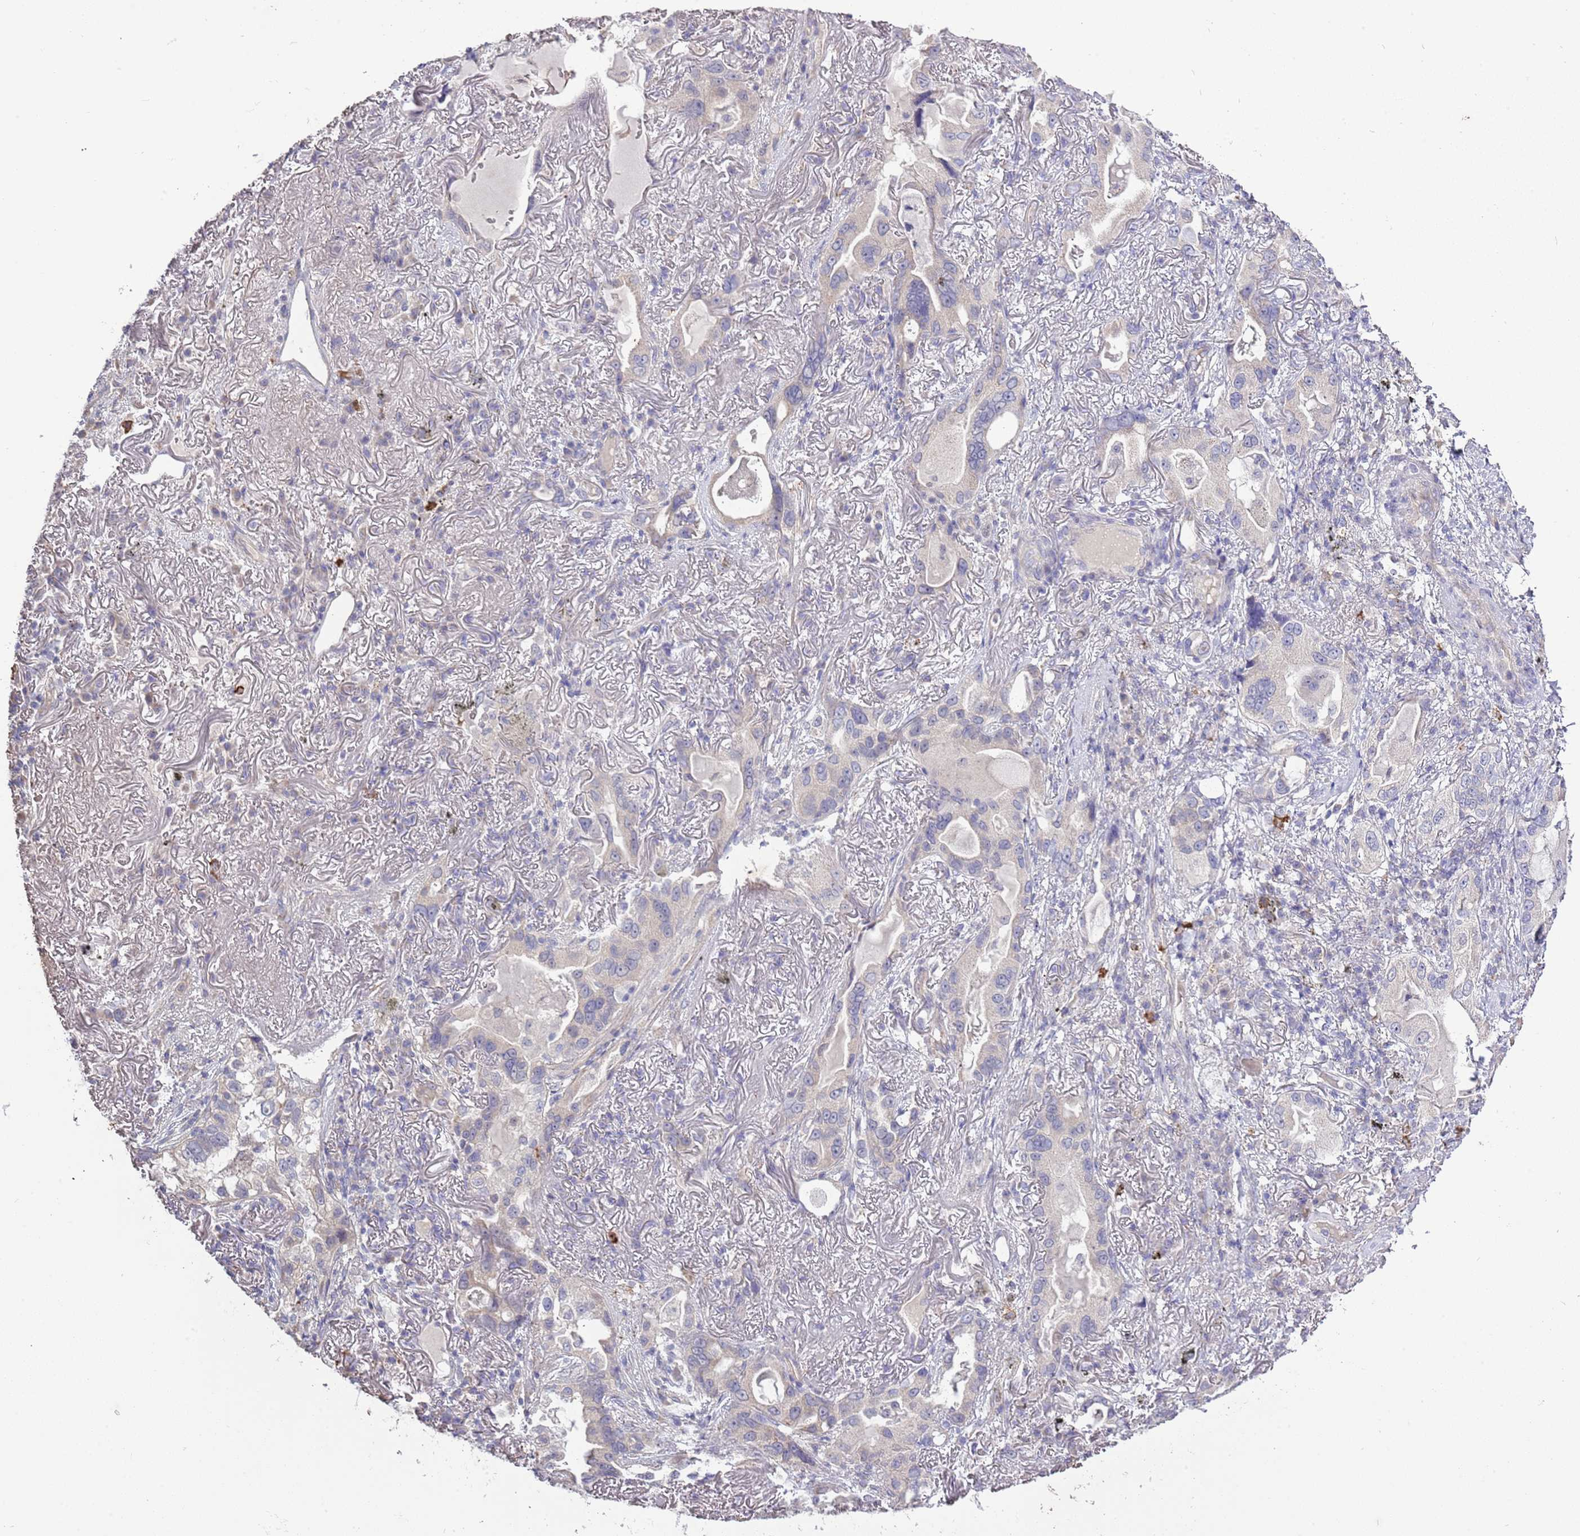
{"staining": {"intensity": "negative", "quantity": "none", "location": "none"}, "tissue": "lung cancer", "cell_type": "Tumor cells", "image_type": "cancer", "snomed": [{"axis": "morphology", "description": "Adenocarcinoma, NOS"}, {"axis": "topography", "description": "Lung"}], "caption": "A micrograph of lung cancer (adenocarcinoma) stained for a protein reveals no brown staining in tumor cells.", "gene": "P2RY13", "patient": {"sex": "female", "age": 69}}